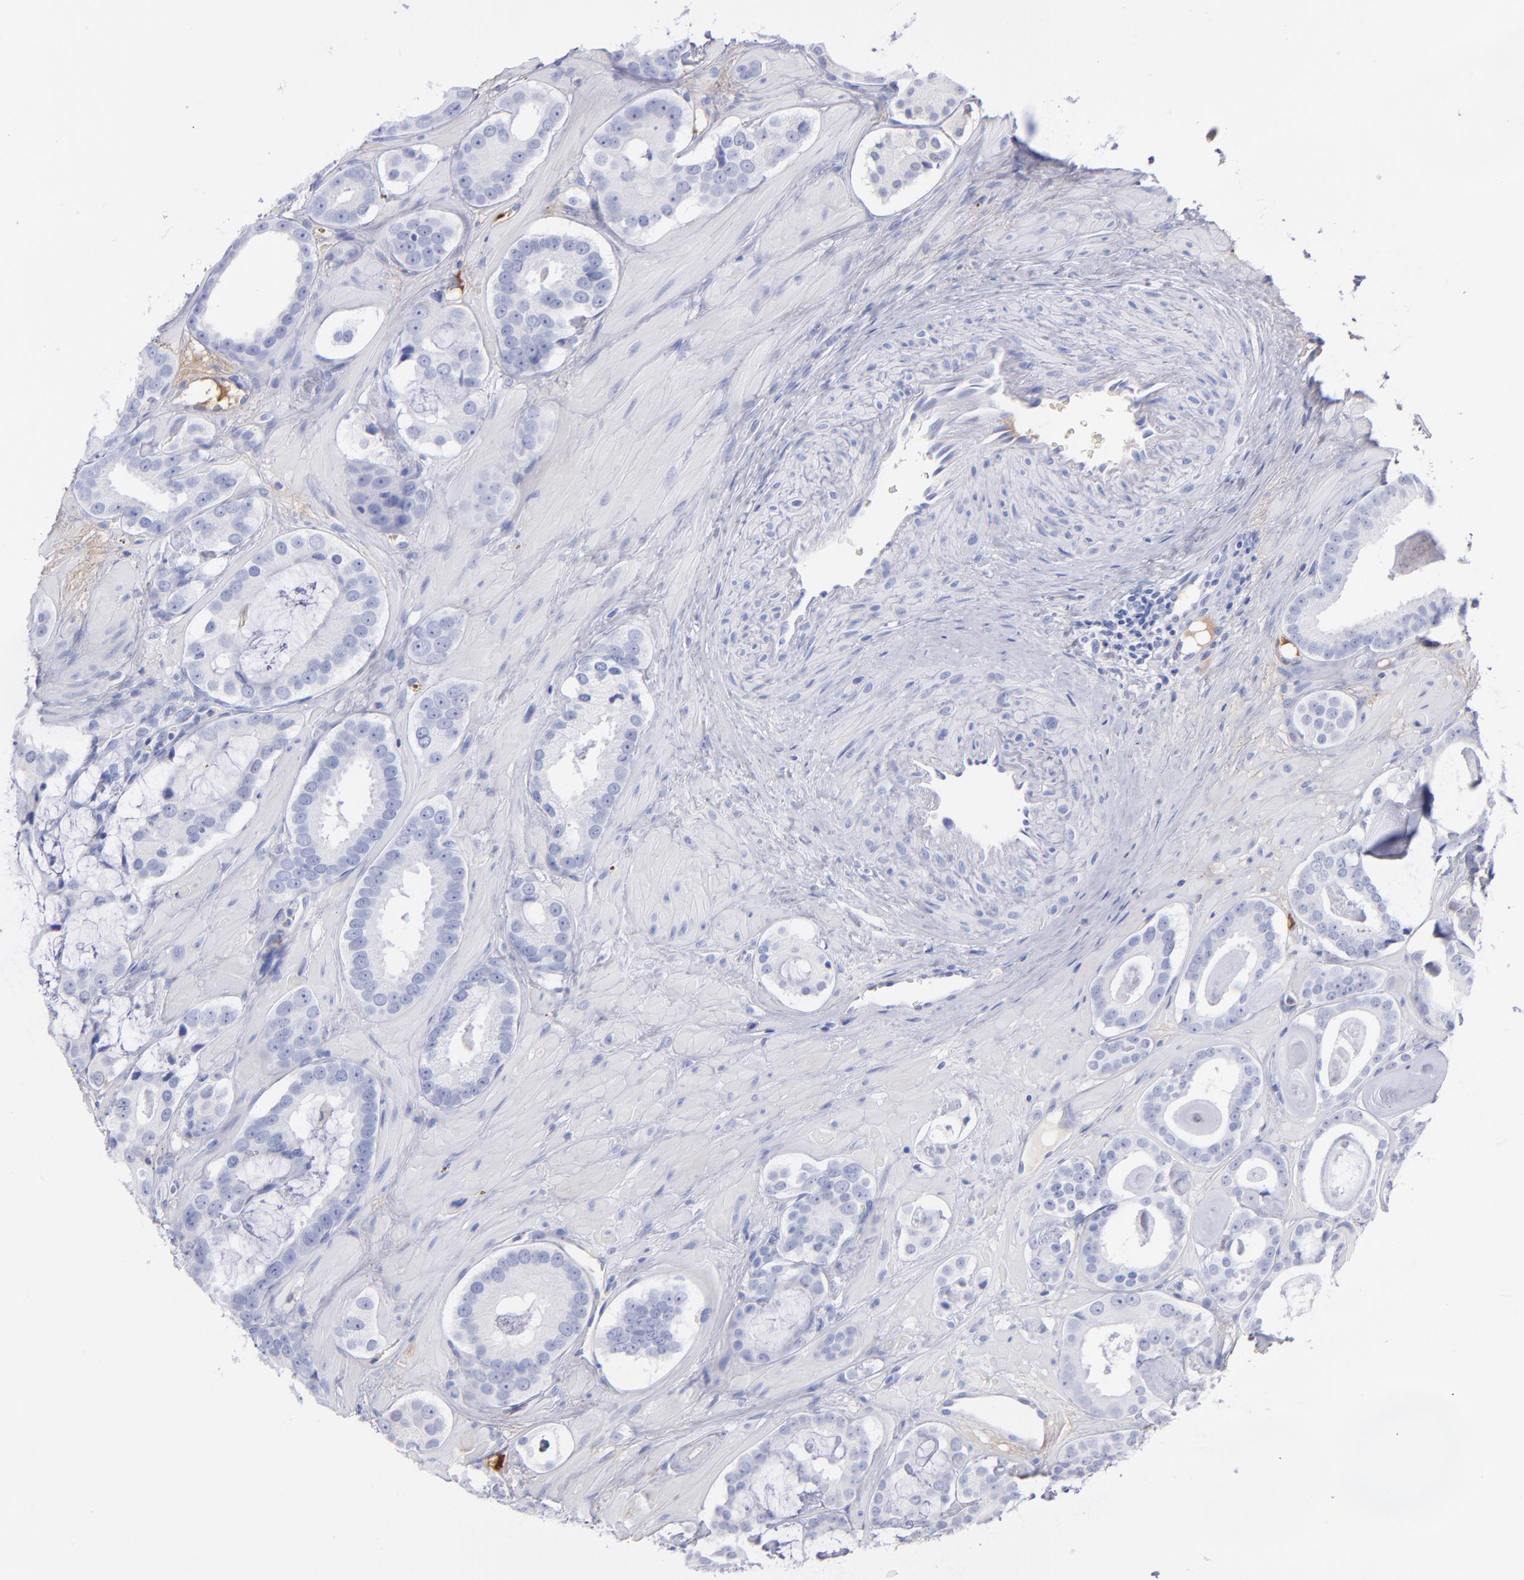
{"staining": {"intensity": "negative", "quantity": "none", "location": "none"}, "tissue": "prostate cancer", "cell_type": "Tumor cells", "image_type": "cancer", "snomed": [{"axis": "morphology", "description": "Adenocarcinoma, Low grade"}, {"axis": "topography", "description": "Prostate"}], "caption": "Micrograph shows no significant protein staining in tumor cells of prostate low-grade adenocarcinoma.", "gene": "HP", "patient": {"sex": "male", "age": 57}}